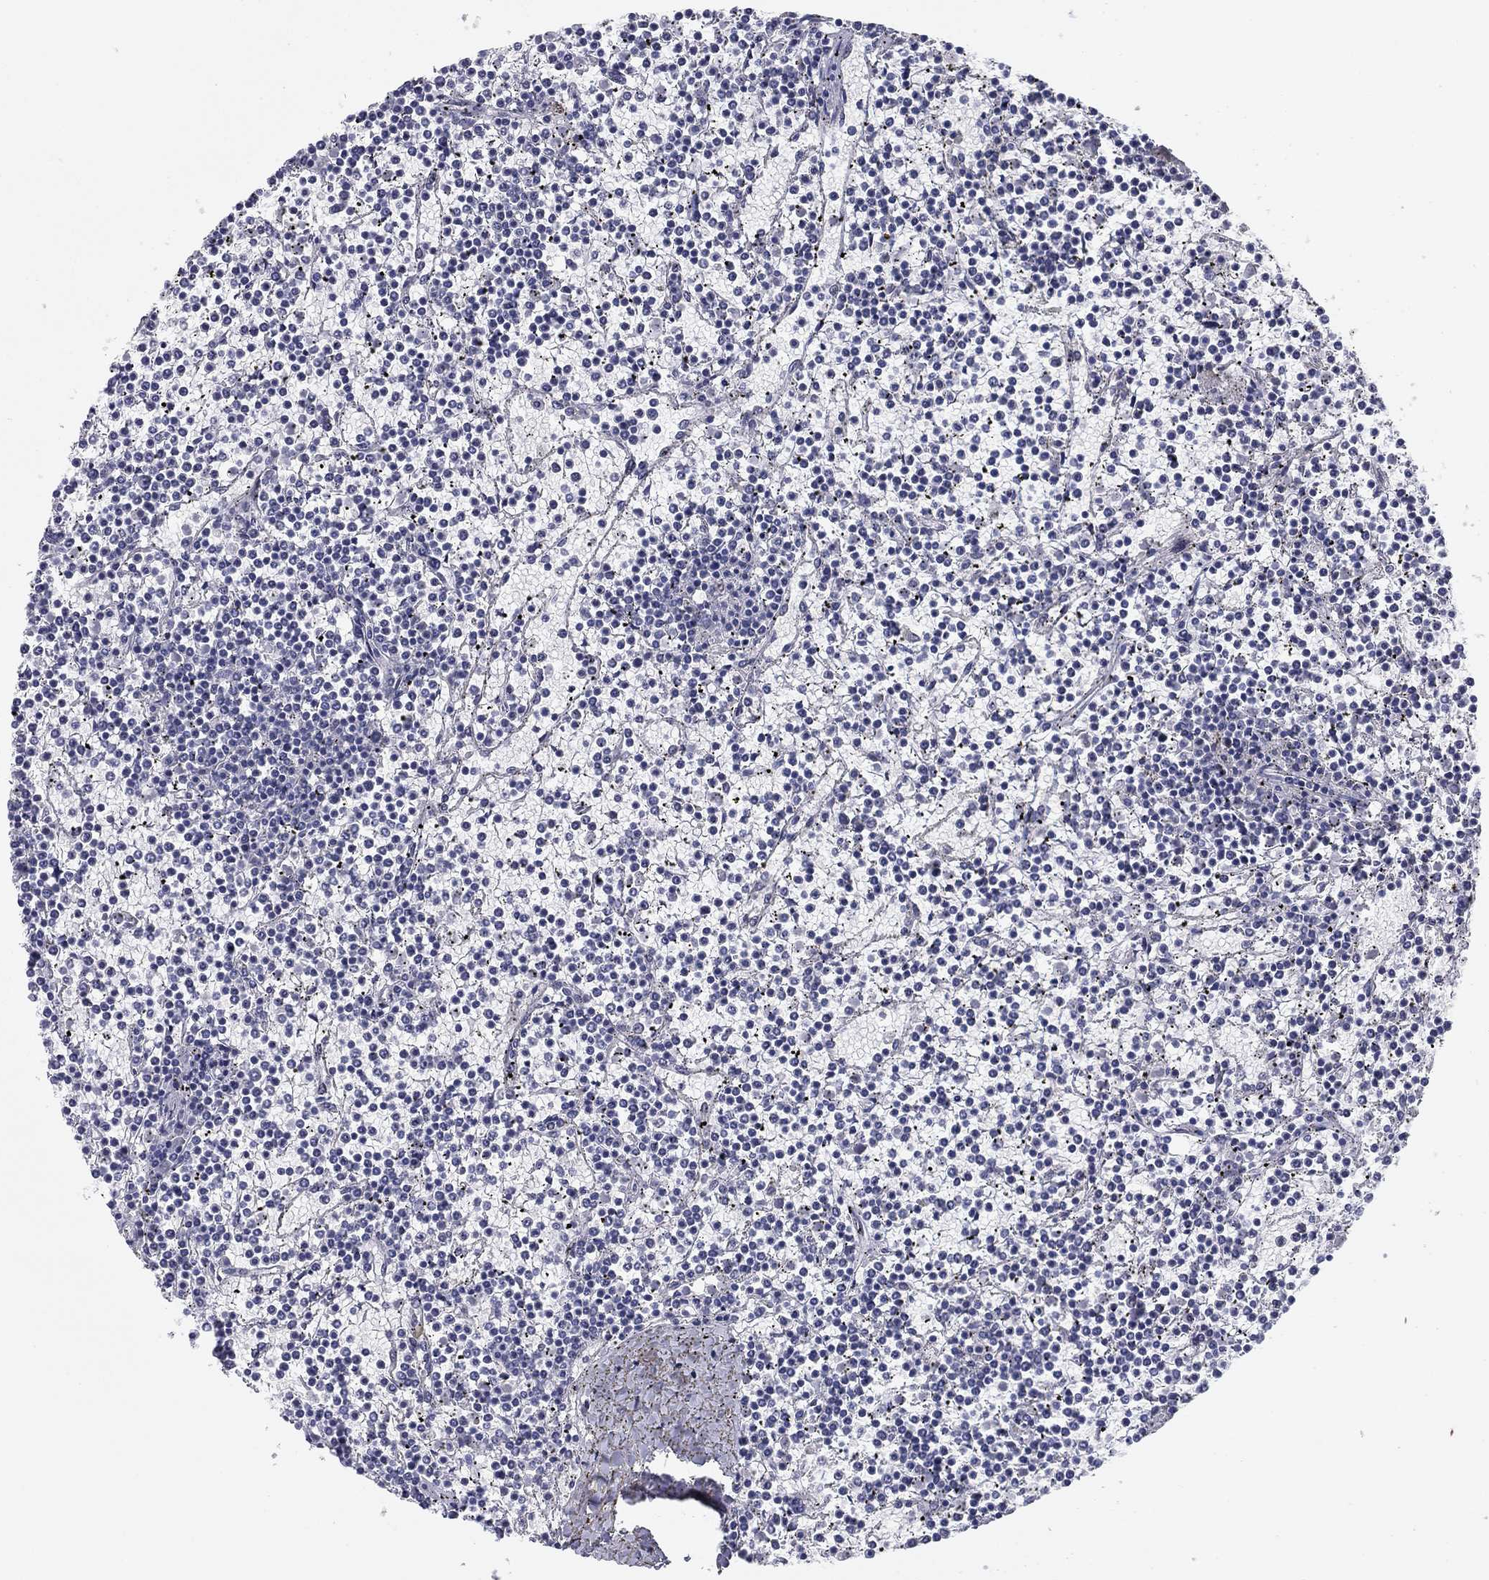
{"staining": {"intensity": "negative", "quantity": "none", "location": "none"}, "tissue": "lymphoma", "cell_type": "Tumor cells", "image_type": "cancer", "snomed": [{"axis": "morphology", "description": "Malignant lymphoma, non-Hodgkin's type, Low grade"}, {"axis": "topography", "description": "Spleen"}], "caption": "There is no significant expression in tumor cells of lymphoma. Nuclei are stained in blue.", "gene": "SEPTIN3", "patient": {"sex": "female", "age": 19}}